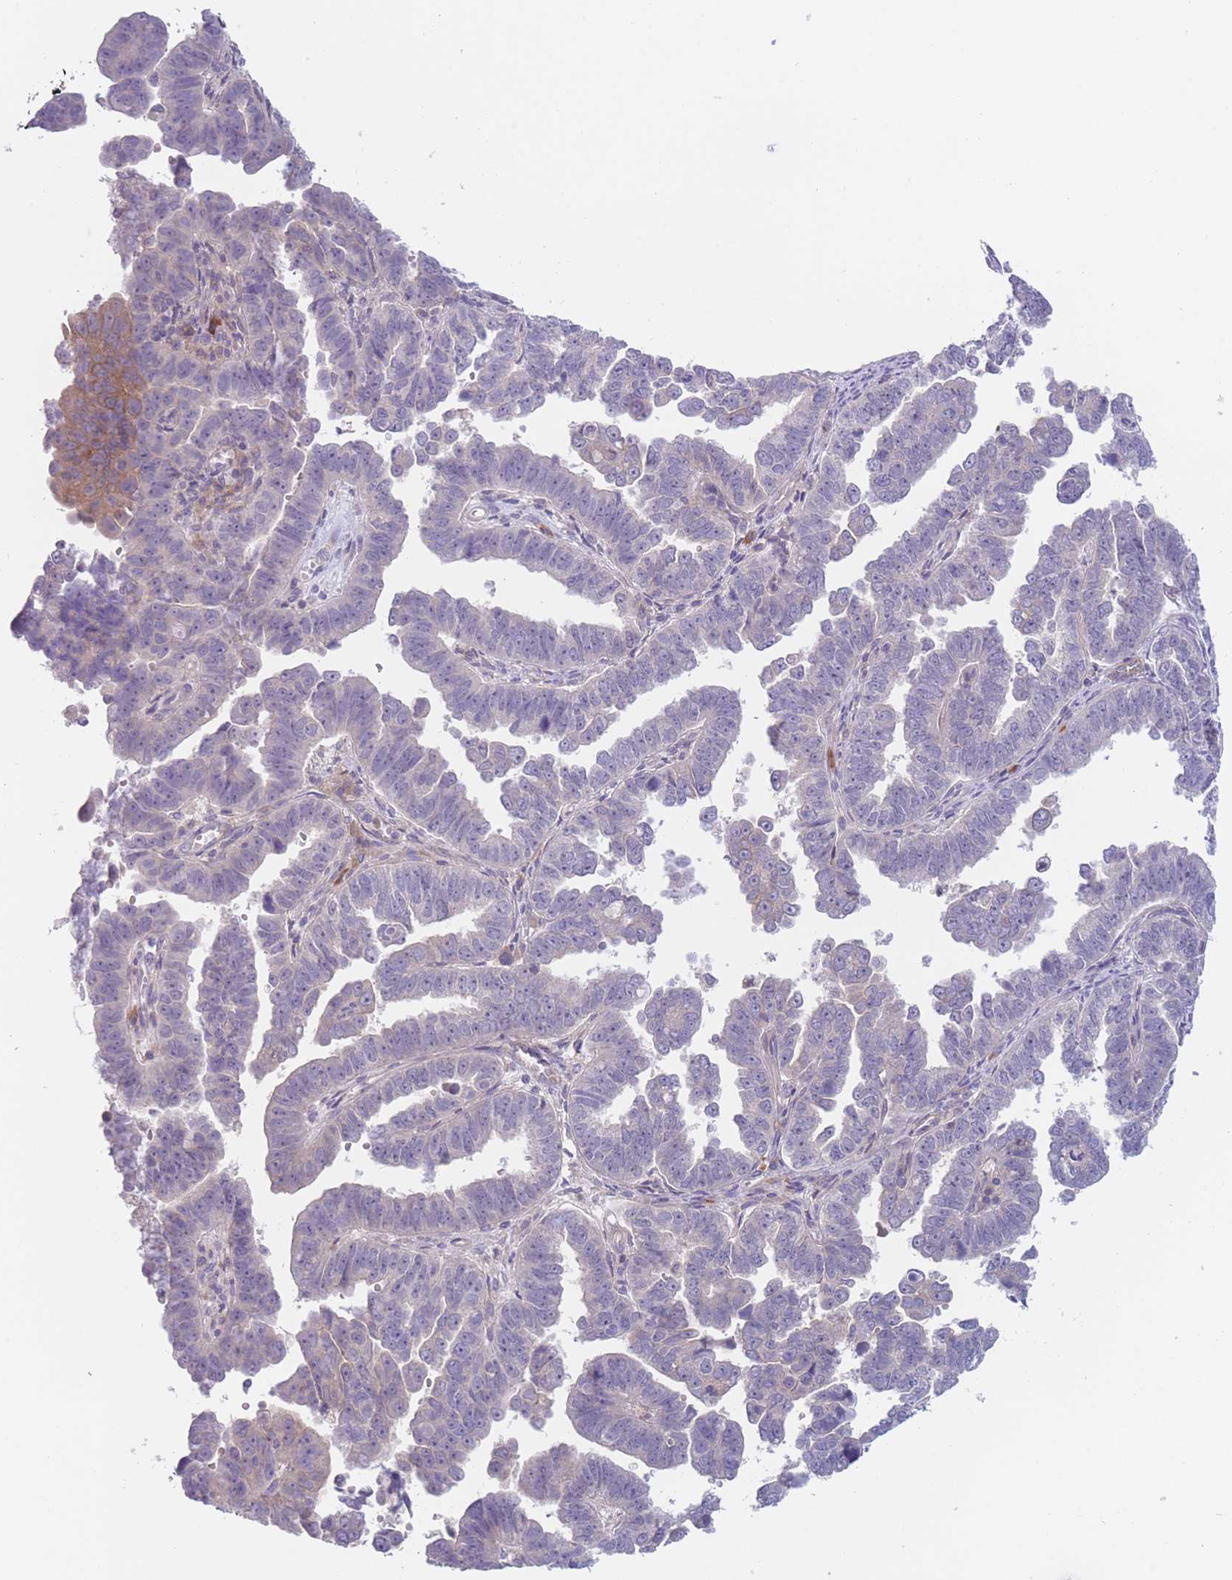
{"staining": {"intensity": "negative", "quantity": "none", "location": "none"}, "tissue": "endometrial cancer", "cell_type": "Tumor cells", "image_type": "cancer", "snomed": [{"axis": "morphology", "description": "Adenocarcinoma, NOS"}, {"axis": "topography", "description": "Endometrium"}], "caption": "This is an IHC micrograph of human adenocarcinoma (endometrial). There is no positivity in tumor cells.", "gene": "WDR93", "patient": {"sex": "female", "age": 75}}